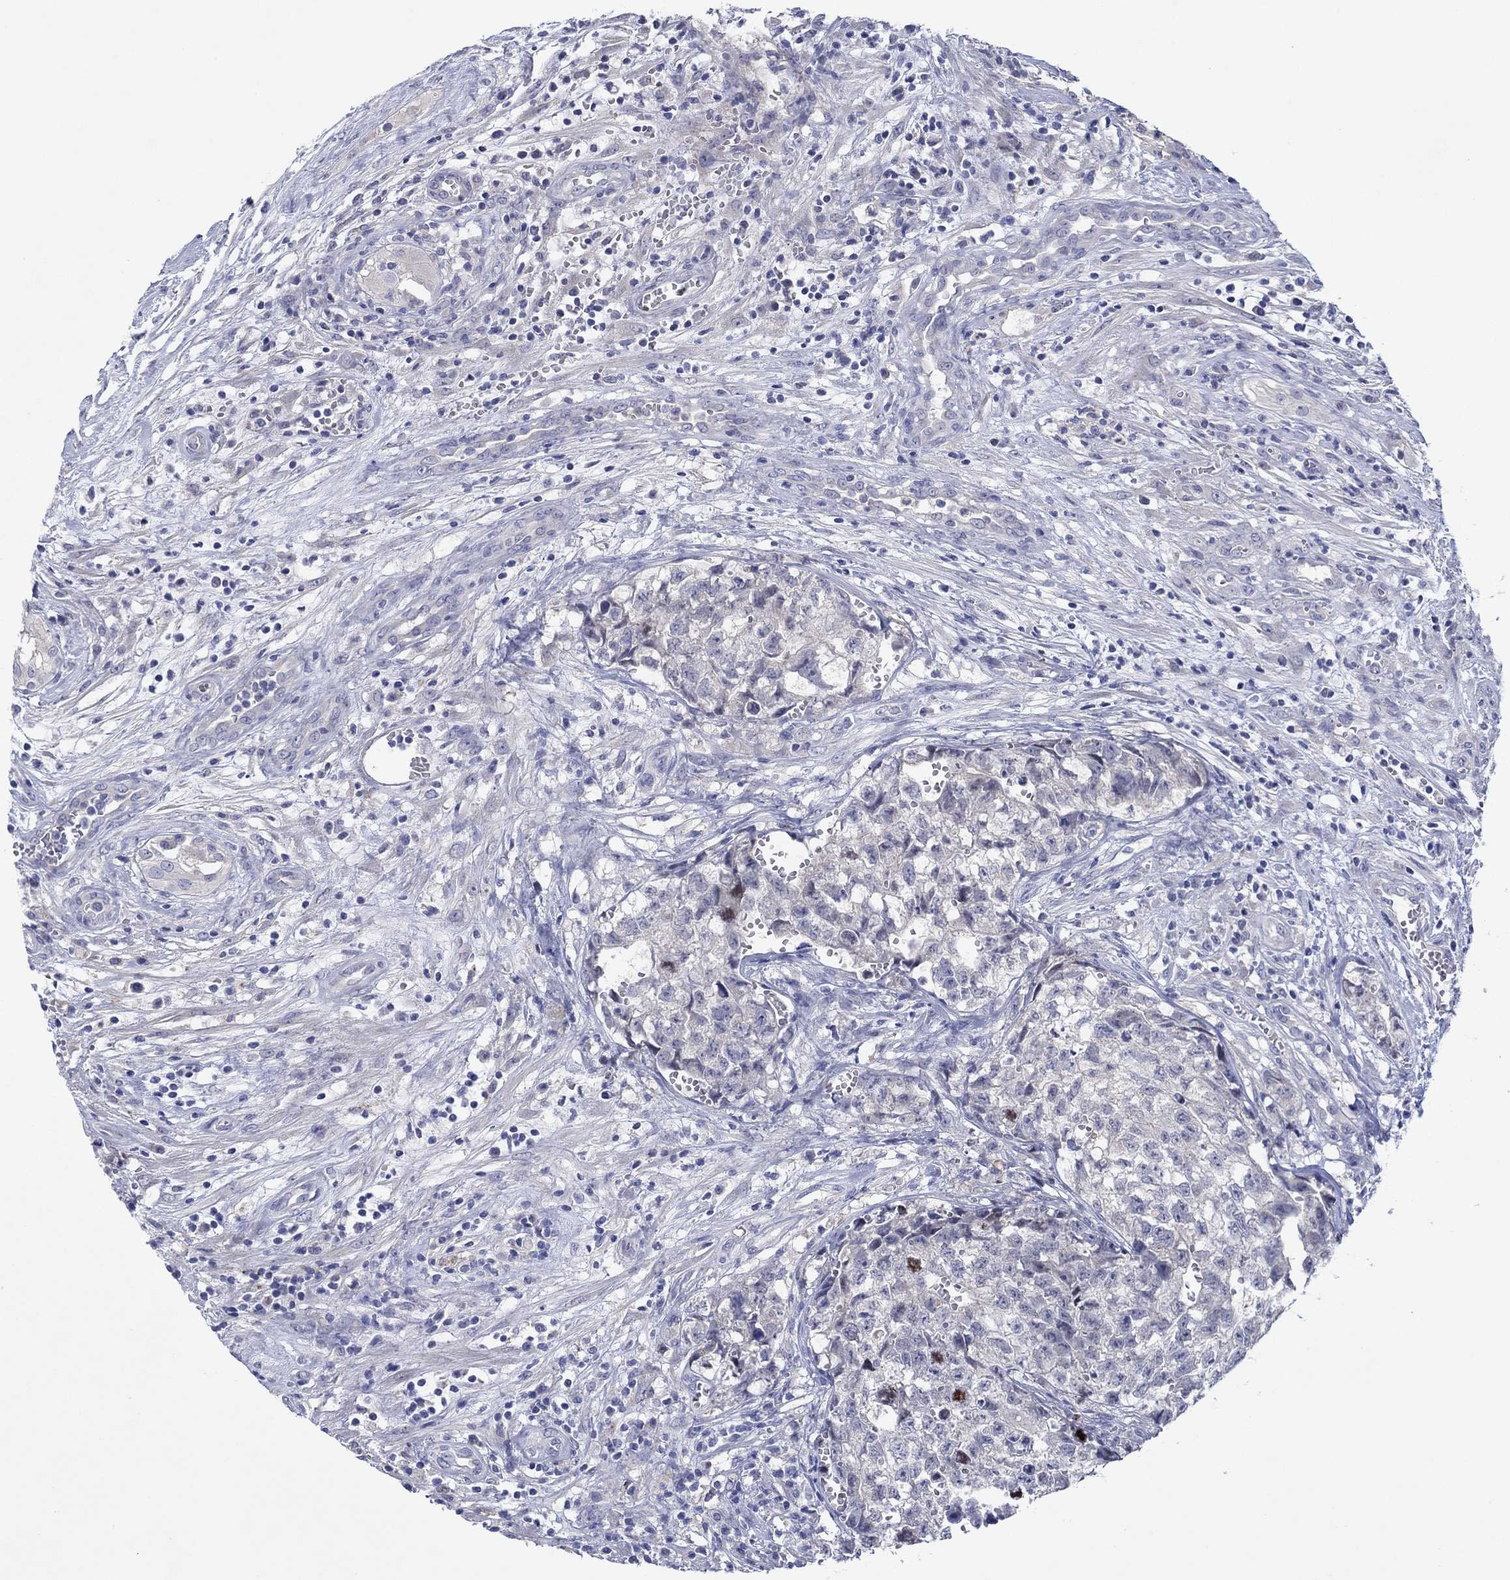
{"staining": {"intensity": "negative", "quantity": "none", "location": "none"}, "tissue": "testis cancer", "cell_type": "Tumor cells", "image_type": "cancer", "snomed": [{"axis": "morphology", "description": "Seminoma, NOS"}, {"axis": "morphology", "description": "Carcinoma, Embryonal, NOS"}, {"axis": "topography", "description": "Testis"}], "caption": "Image shows no significant protein expression in tumor cells of testis cancer.", "gene": "HDC", "patient": {"sex": "male", "age": 22}}